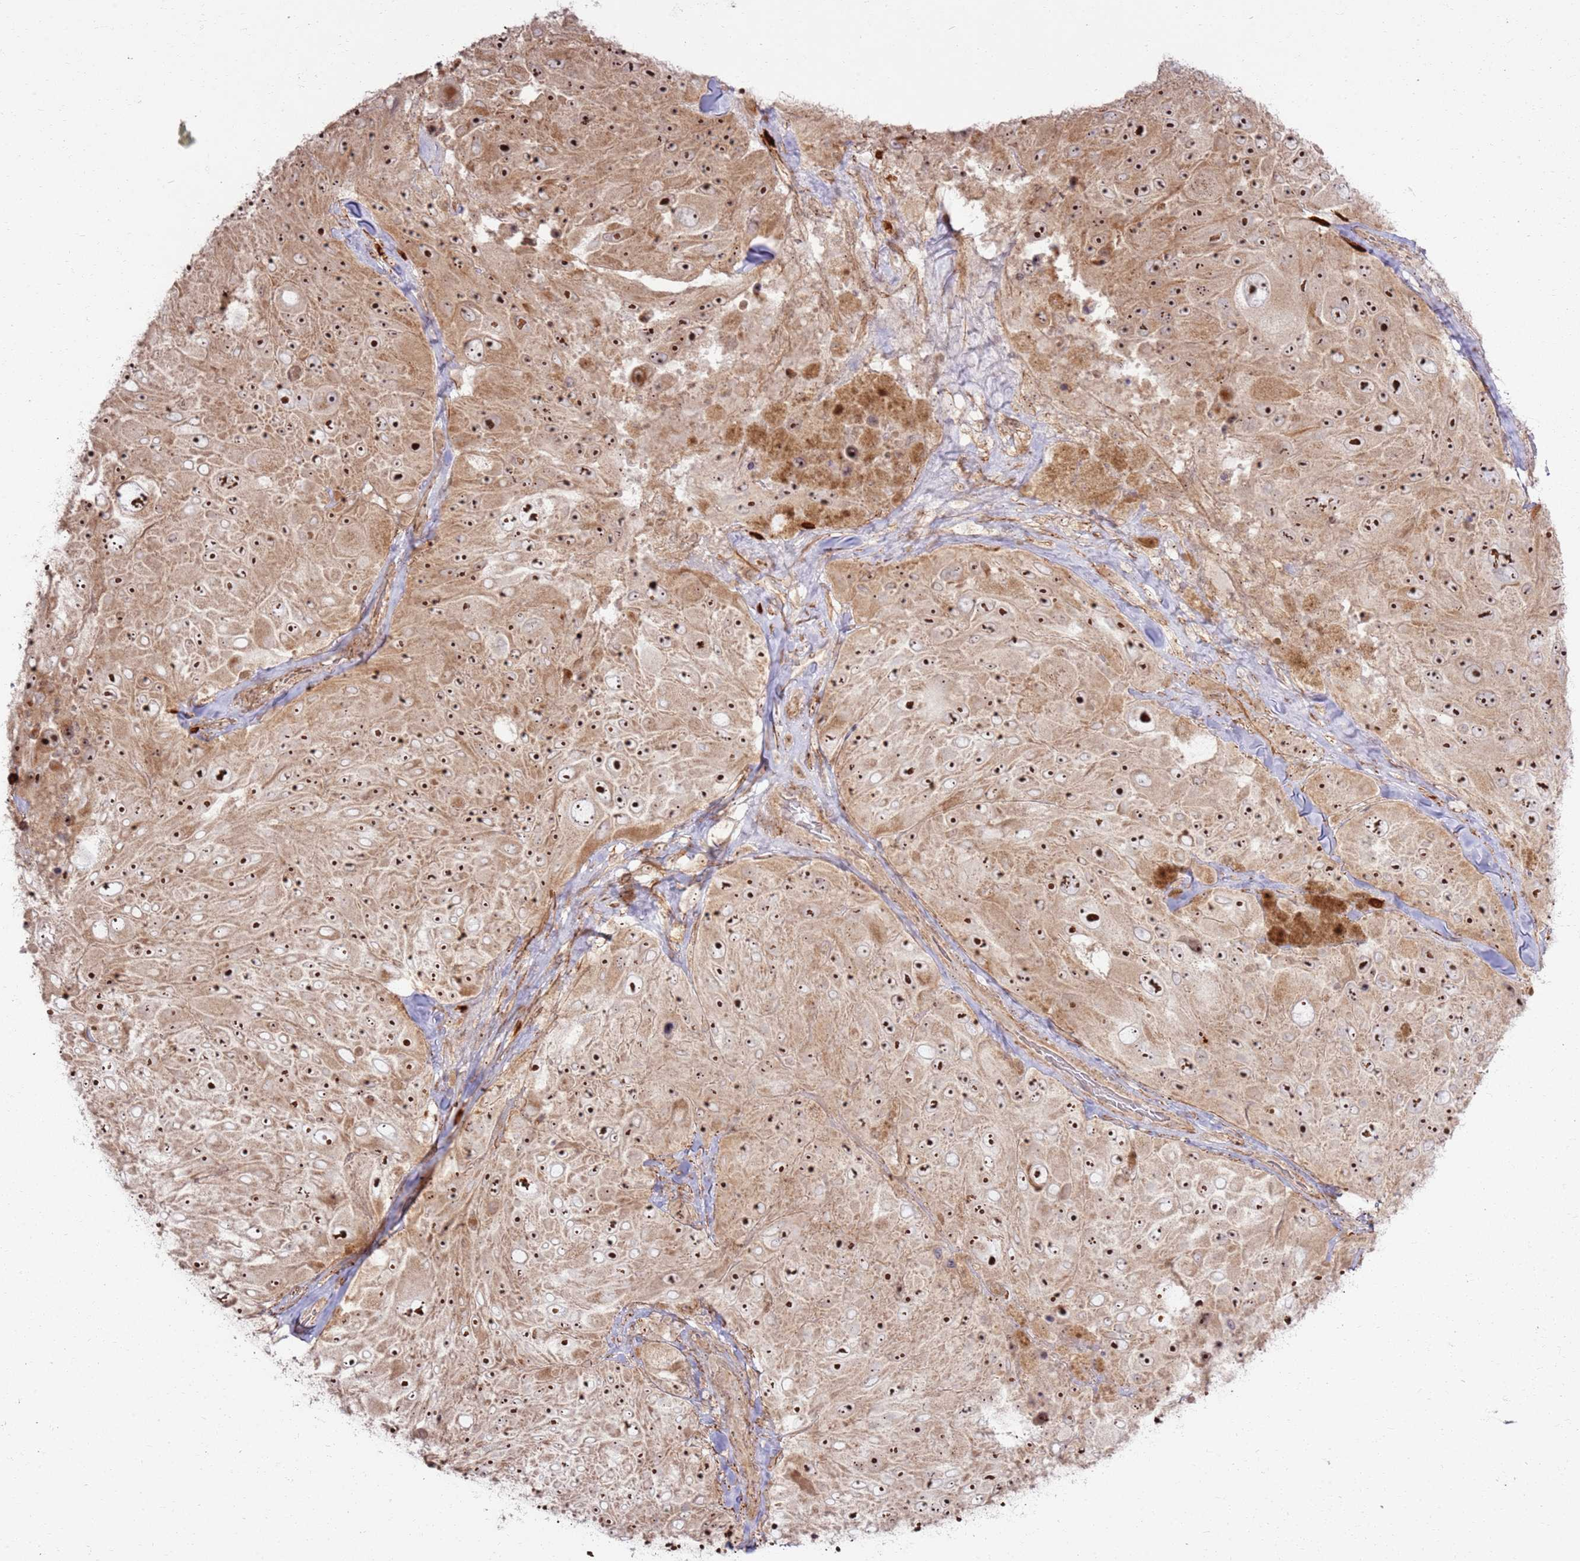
{"staining": {"intensity": "strong", "quantity": ">75%", "location": "cytoplasmic/membranous,nuclear"}, "tissue": "melanoma", "cell_type": "Tumor cells", "image_type": "cancer", "snomed": [{"axis": "morphology", "description": "Malignant melanoma, Metastatic site"}, {"axis": "topography", "description": "Lymph node"}], "caption": "Strong cytoplasmic/membranous and nuclear expression is seen in approximately >75% of tumor cells in malignant melanoma (metastatic site). Using DAB (brown) and hematoxylin (blue) stains, captured at high magnification using brightfield microscopy.", "gene": "CNPY1", "patient": {"sex": "male", "age": 62}}